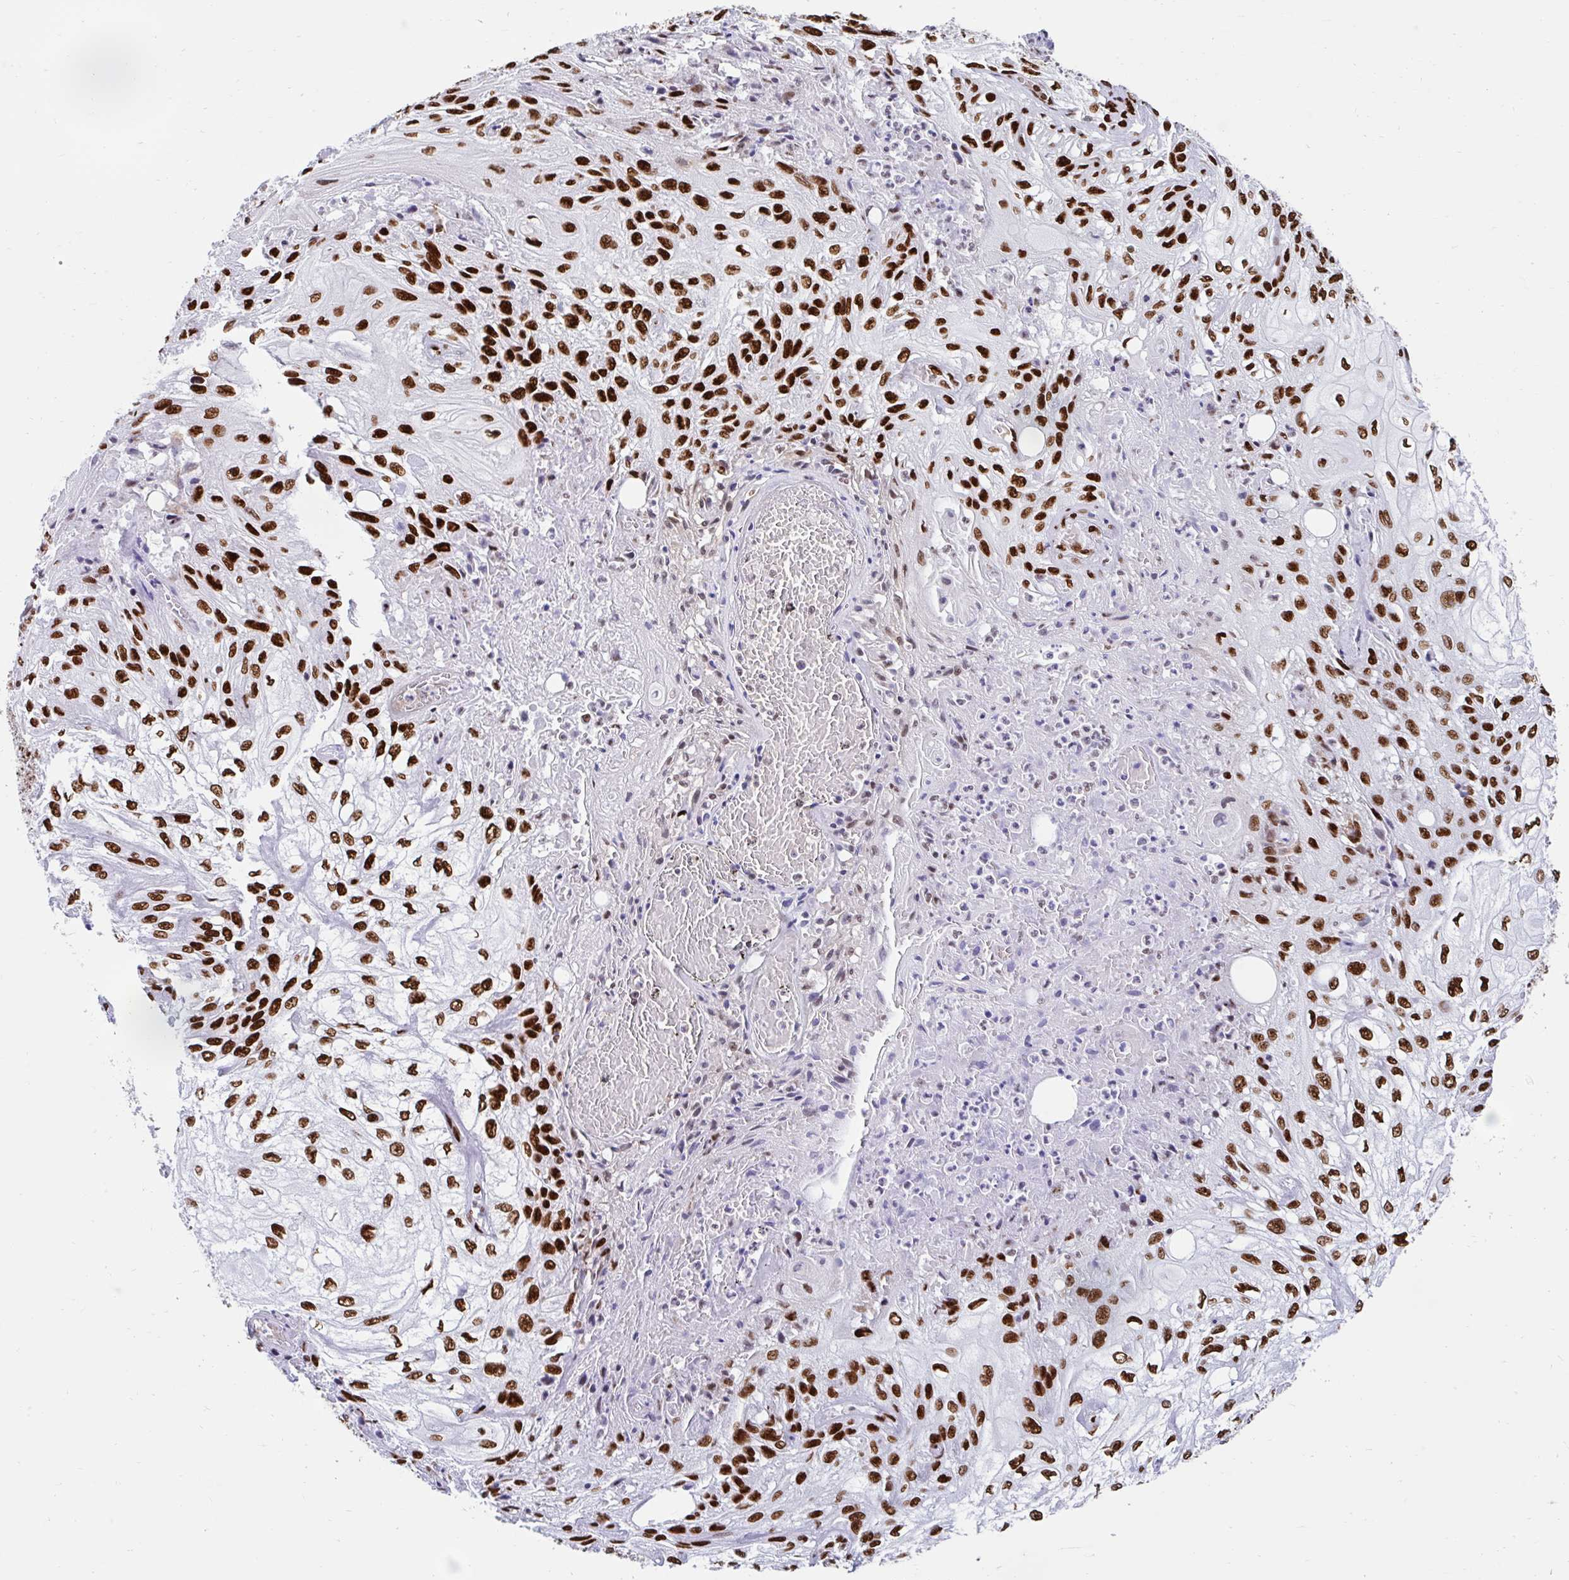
{"staining": {"intensity": "strong", "quantity": ">75%", "location": "nuclear"}, "tissue": "skin cancer", "cell_type": "Tumor cells", "image_type": "cancer", "snomed": [{"axis": "morphology", "description": "Squamous cell carcinoma, NOS"}, {"axis": "morphology", "description": "Squamous cell carcinoma, metastatic, NOS"}, {"axis": "topography", "description": "Skin"}, {"axis": "topography", "description": "Lymph node"}], "caption": "There is high levels of strong nuclear positivity in tumor cells of metastatic squamous cell carcinoma (skin), as demonstrated by immunohistochemical staining (brown color).", "gene": "KHDRBS1", "patient": {"sex": "male", "age": 75}}